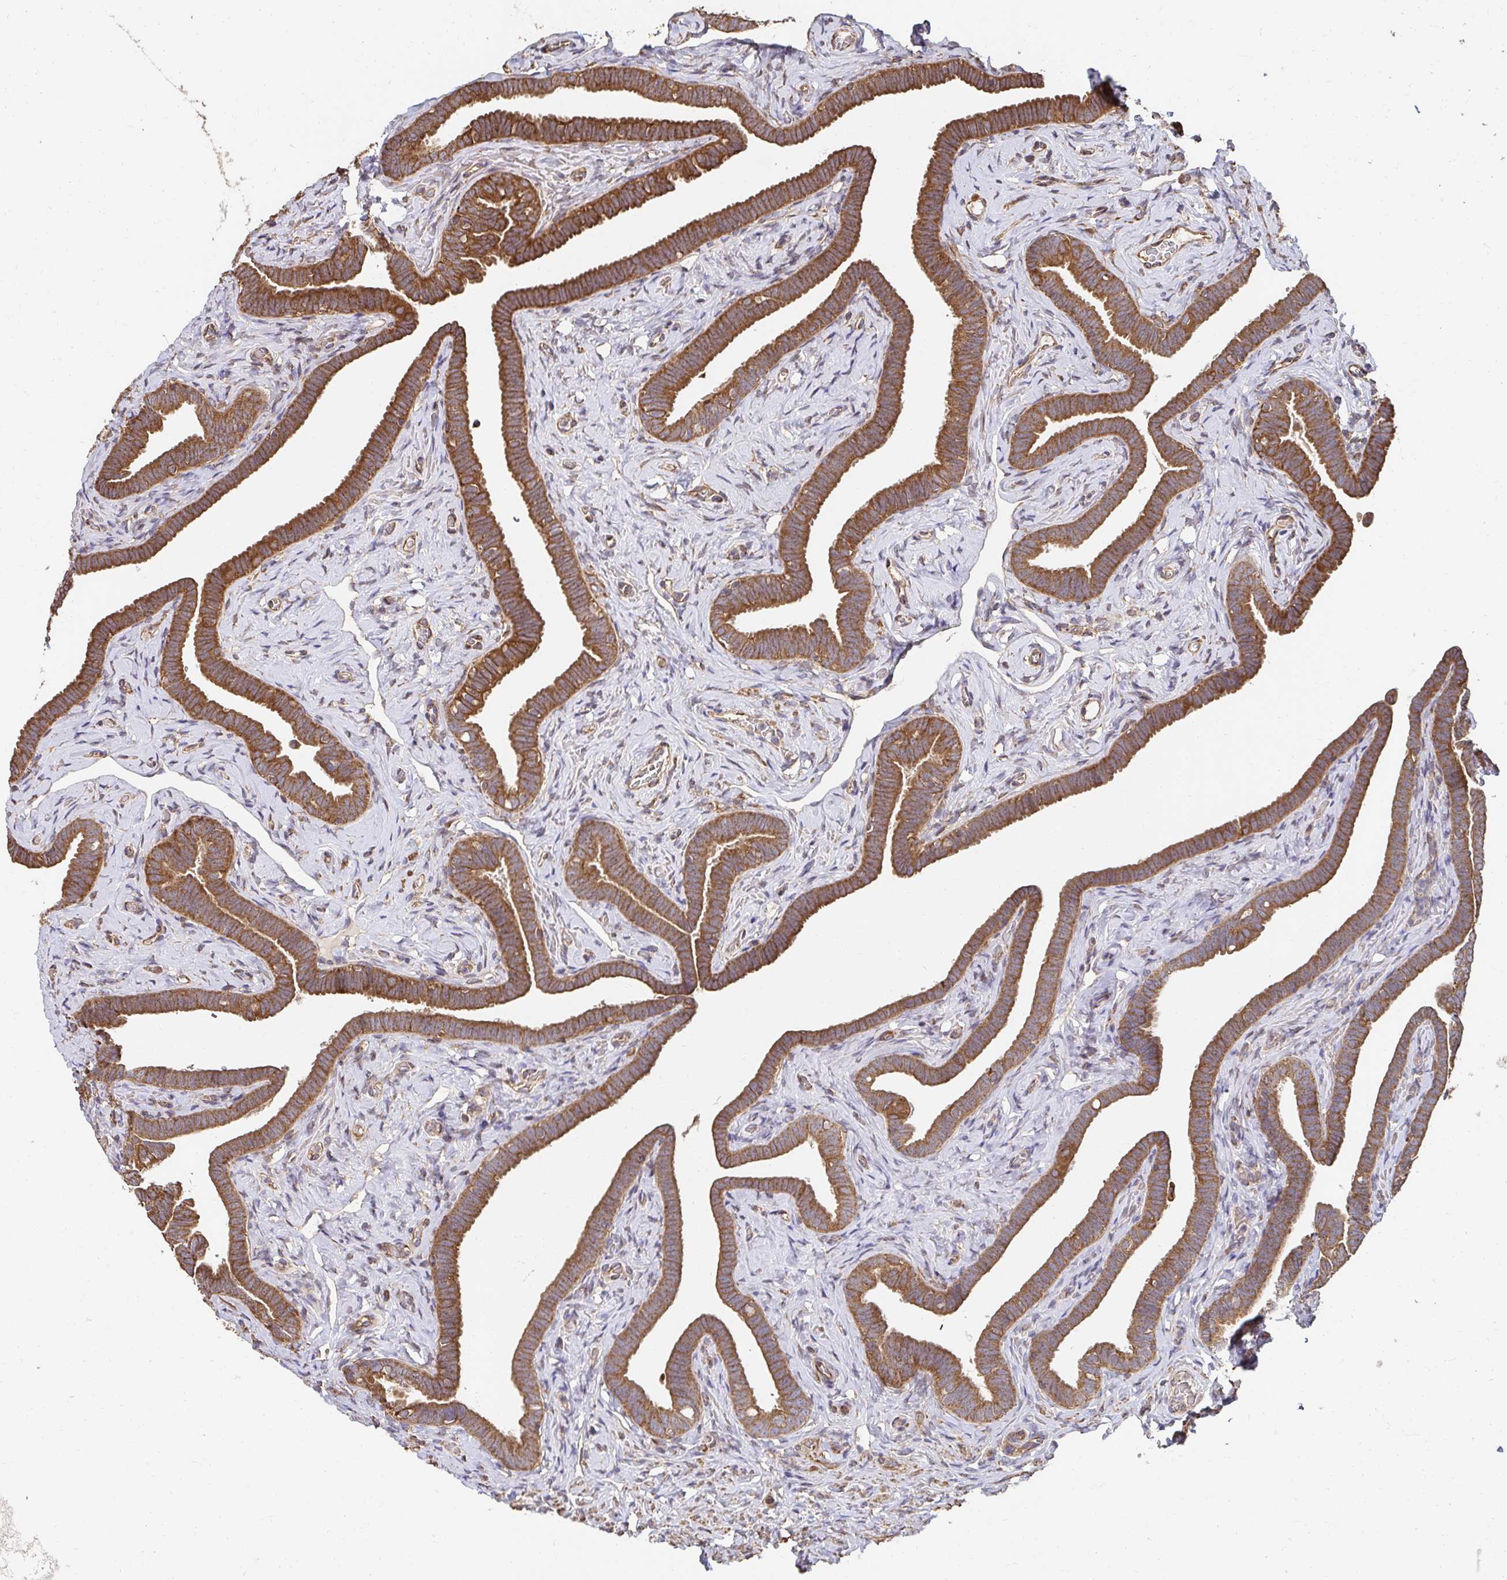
{"staining": {"intensity": "strong", "quantity": ">75%", "location": "cytoplasmic/membranous"}, "tissue": "fallopian tube", "cell_type": "Glandular cells", "image_type": "normal", "snomed": [{"axis": "morphology", "description": "Normal tissue, NOS"}, {"axis": "topography", "description": "Fallopian tube"}], "caption": "Protein expression analysis of benign fallopian tube shows strong cytoplasmic/membranous staining in approximately >75% of glandular cells.", "gene": "APBB1", "patient": {"sex": "female", "age": 69}}